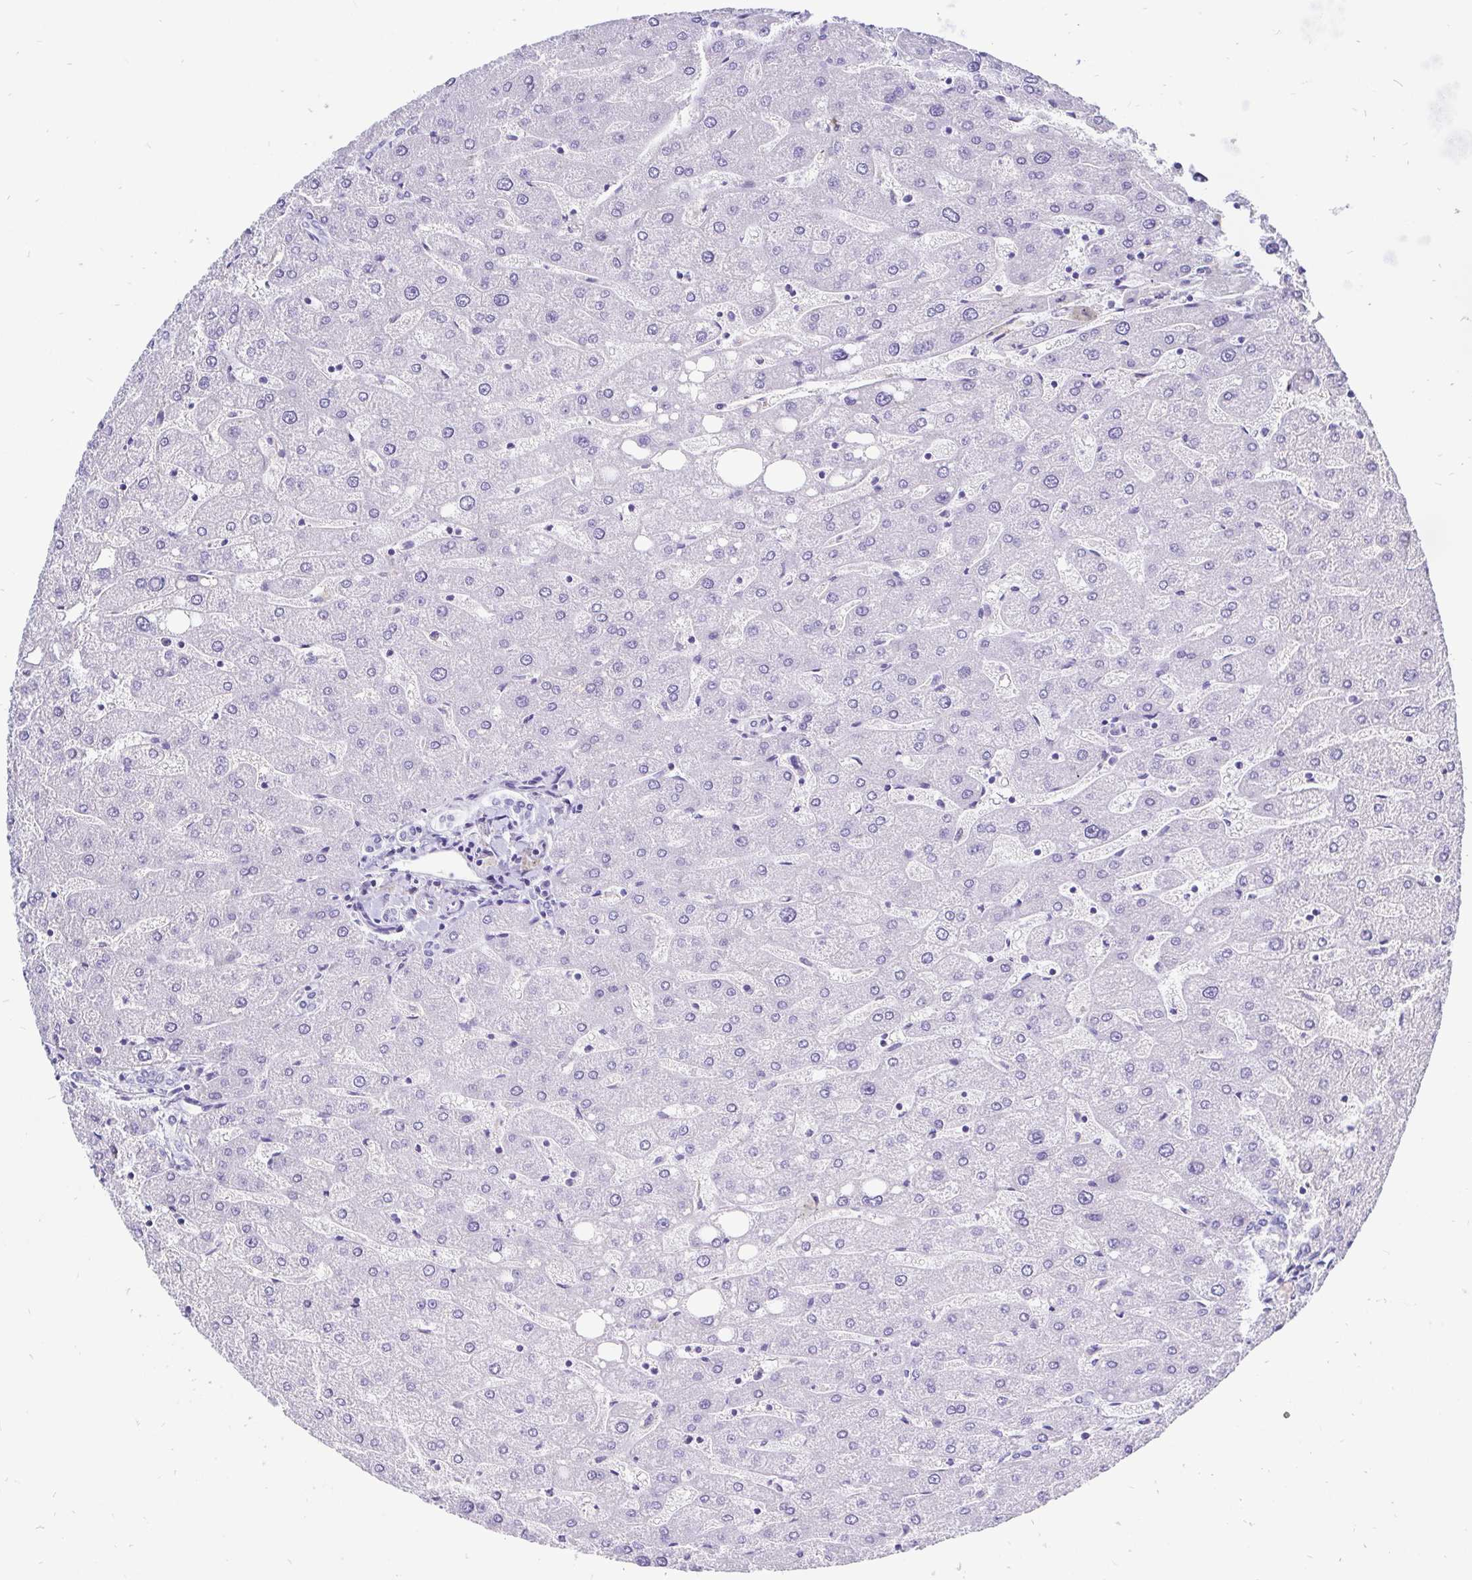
{"staining": {"intensity": "negative", "quantity": "none", "location": "none"}, "tissue": "liver", "cell_type": "Cholangiocytes", "image_type": "normal", "snomed": [{"axis": "morphology", "description": "Normal tissue, NOS"}, {"axis": "topography", "description": "Liver"}], "caption": "Immunohistochemistry (IHC) of normal liver displays no staining in cholangiocytes.", "gene": "KRT13", "patient": {"sex": "male", "age": 67}}